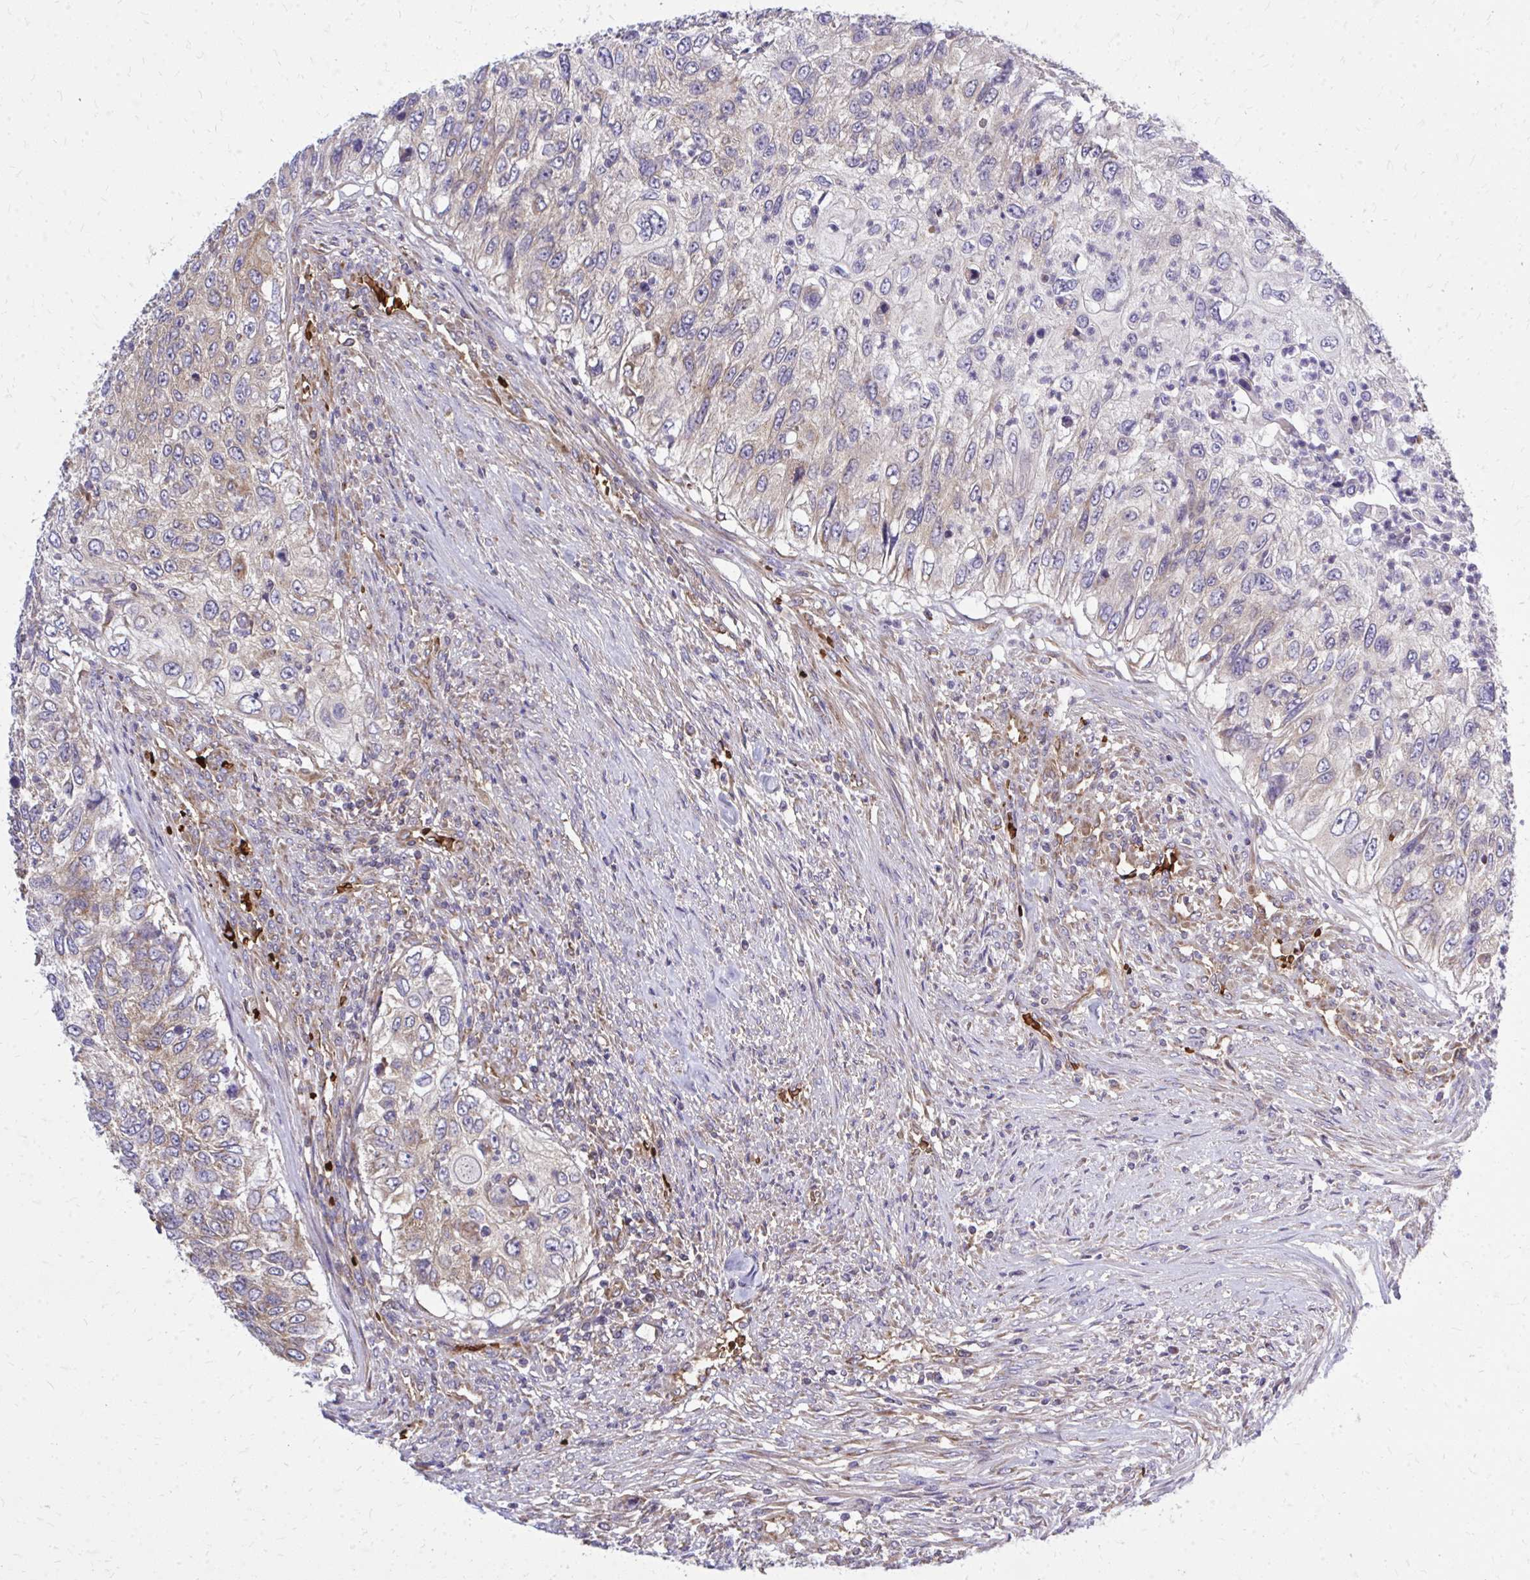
{"staining": {"intensity": "weak", "quantity": "25%-75%", "location": "cytoplasmic/membranous"}, "tissue": "urothelial cancer", "cell_type": "Tumor cells", "image_type": "cancer", "snomed": [{"axis": "morphology", "description": "Urothelial carcinoma, High grade"}, {"axis": "topography", "description": "Urinary bladder"}], "caption": "Immunohistochemical staining of human urothelial cancer demonstrates low levels of weak cytoplasmic/membranous positivity in about 25%-75% of tumor cells. Using DAB (brown) and hematoxylin (blue) stains, captured at high magnification using brightfield microscopy.", "gene": "PDK4", "patient": {"sex": "female", "age": 60}}